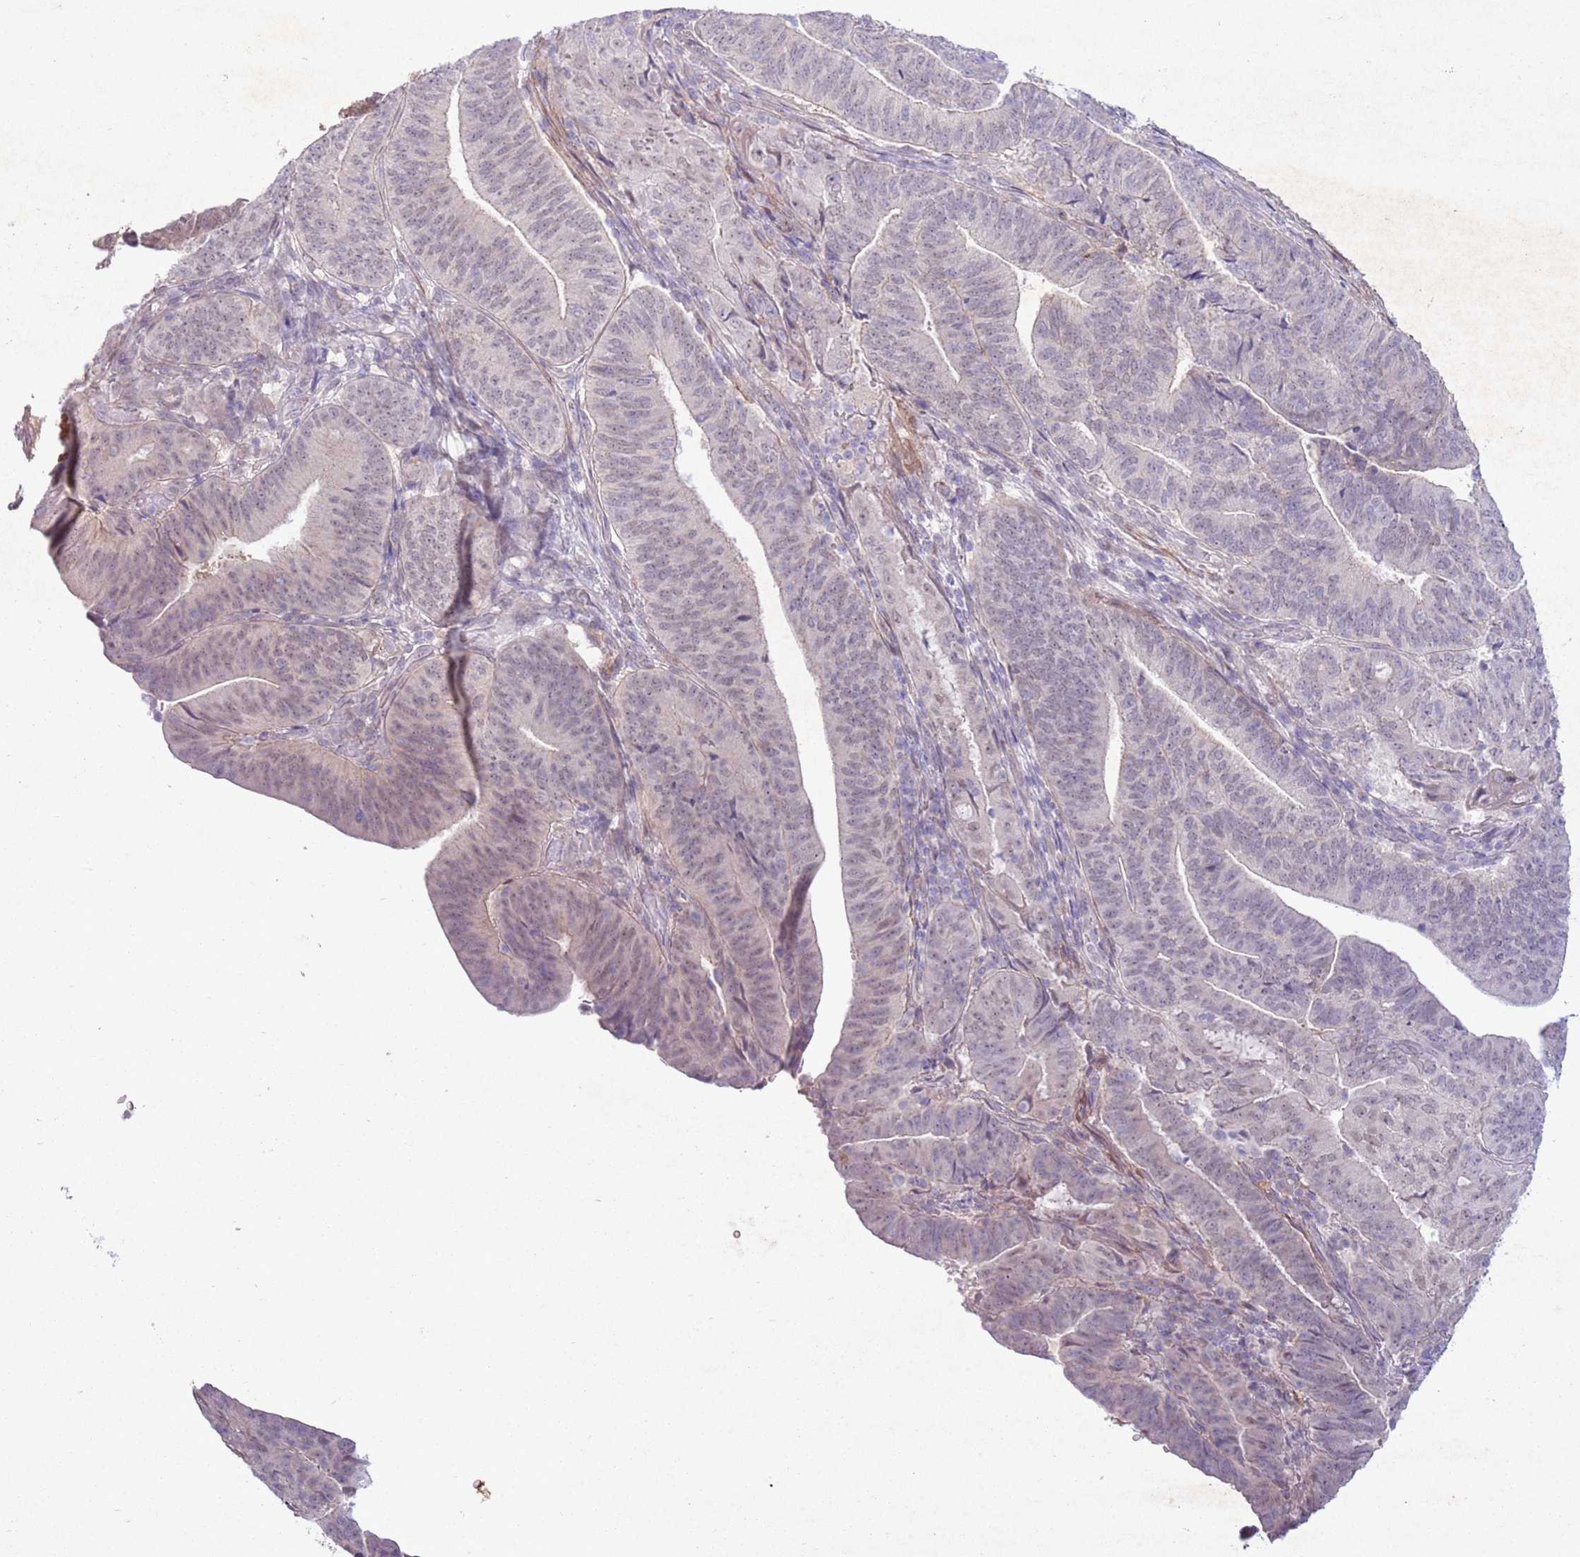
{"staining": {"intensity": "weak", "quantity": "25%-75%", "location": "nuclear"}, "tissue": "endometrial cancer", "cell_type": "Tumor cells", "image_type": "cancer", "snomed": [{"axis": "morphology", "description": "Adenocarcinoma, NOS"}, {"axis": "topography", "description": "Endometrium"}], "caption": "Immunohistochemistry (IHC) staining of endometrial cancer, which reveals low levels of weak nuclear staining in approximately 25%-75% of tumor cells indicating weak nuclear protein positivity. The staining was performed using DAB (3,3'-diaminobenzidine) (brown) for protein detection and nuclei were counterstained in hematoxylin (blue).", "gene": "CCNI", "patient": {"sex": "female", "age": 70}}